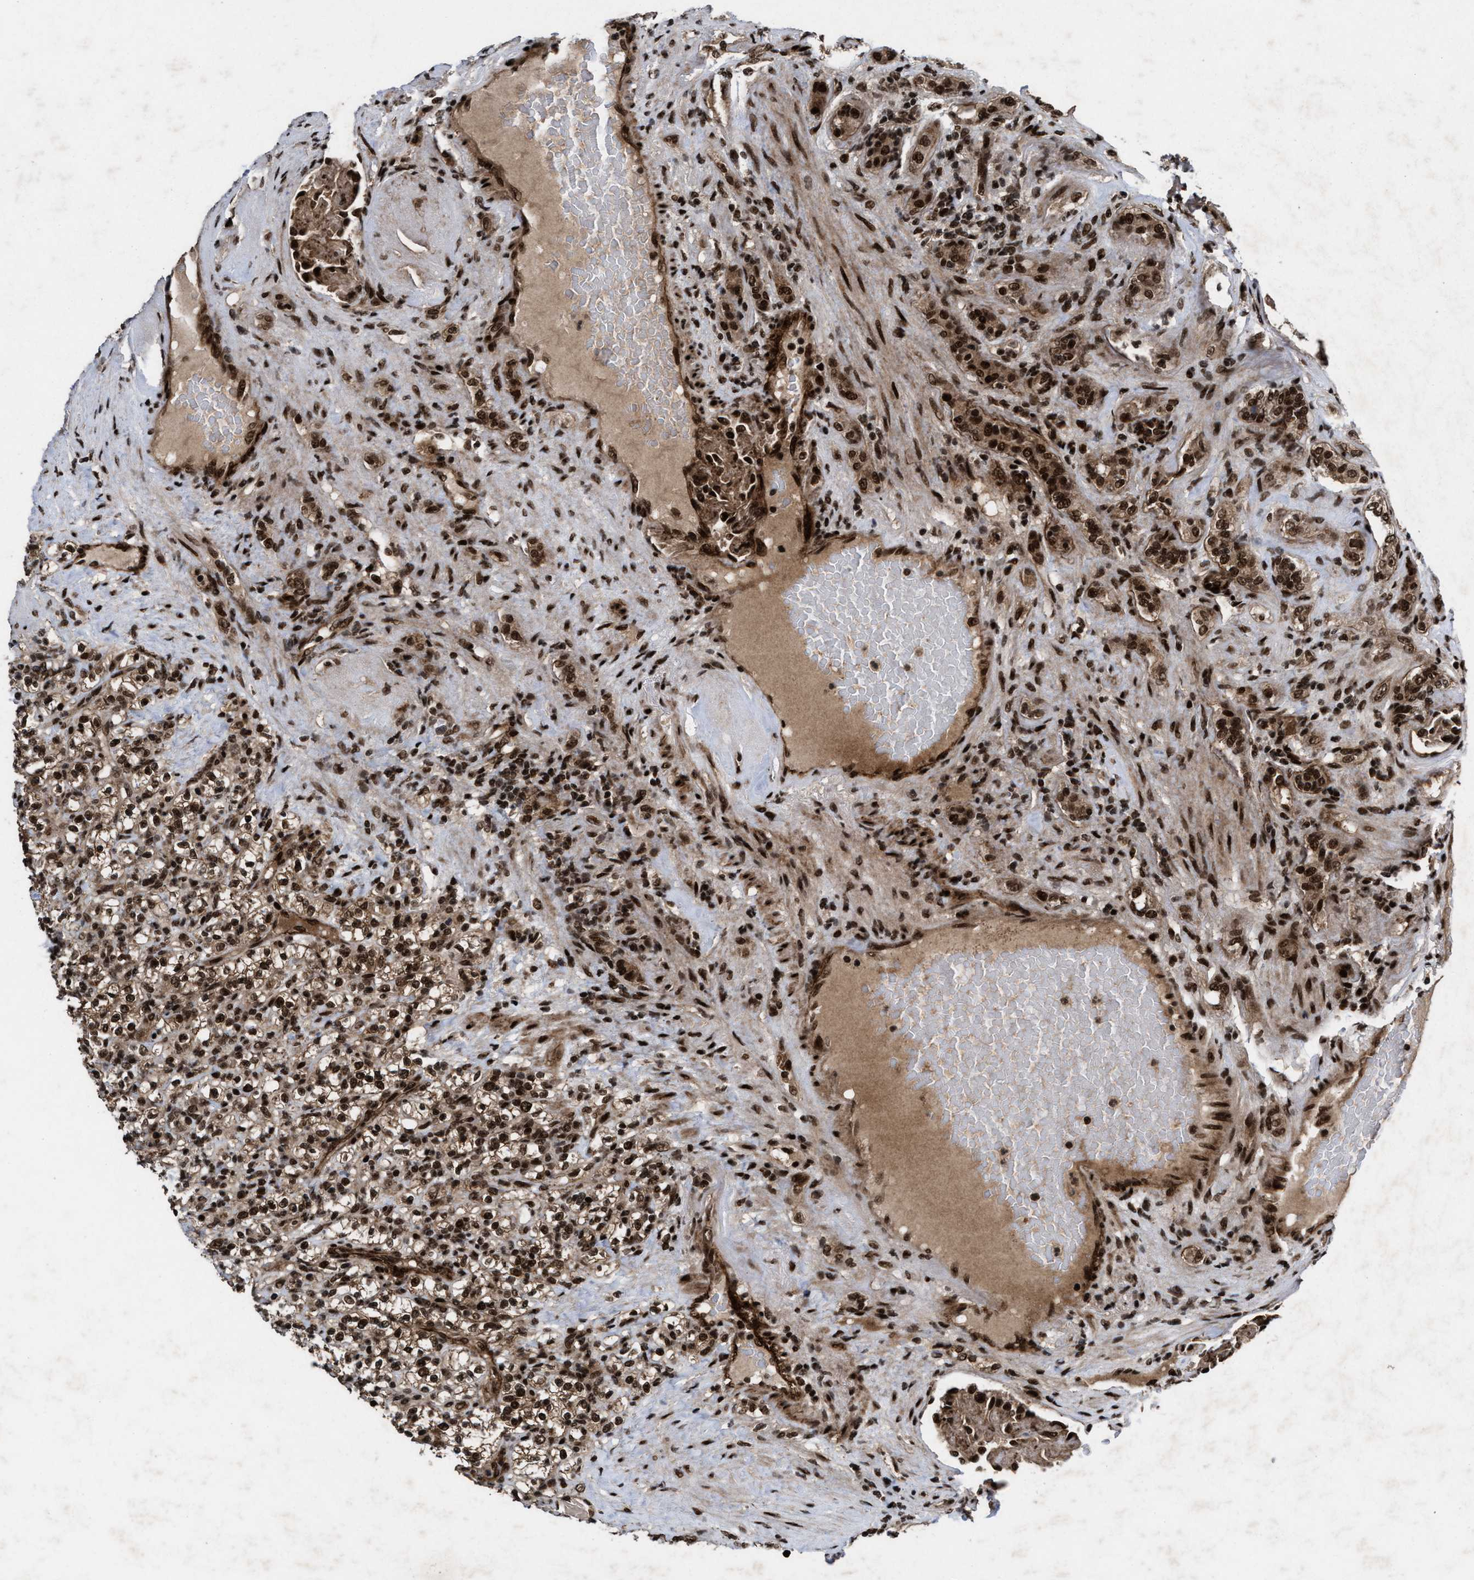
{"staining": {"intensity": "moderate", "quantity": ">75%", "location": "cytoplasmic/membranous,nuclear"}, "tissue": "renal cancer", "cell_type": "Tumor cells", "image_type": "cancer", "snomed": [{"axis": "morphology", "description": "Normal tissue, NOS"}, {"axis": "morphology", "description": "Adenocarcinoma, NOS"}, {"axis": "topography", "description": "Kidney"}], "caption": "The image reveals a brown stain indicating the presence of a protein in the cytoplasmic/membranous and nuclear of tumor cells in renal cancer. (DAB (3,3'-diaminobenzidine) = brown stain, brightfield microscopy at high magnification).", "gene": "WIZ", "patient": {"sex": "female", "age": 72}}